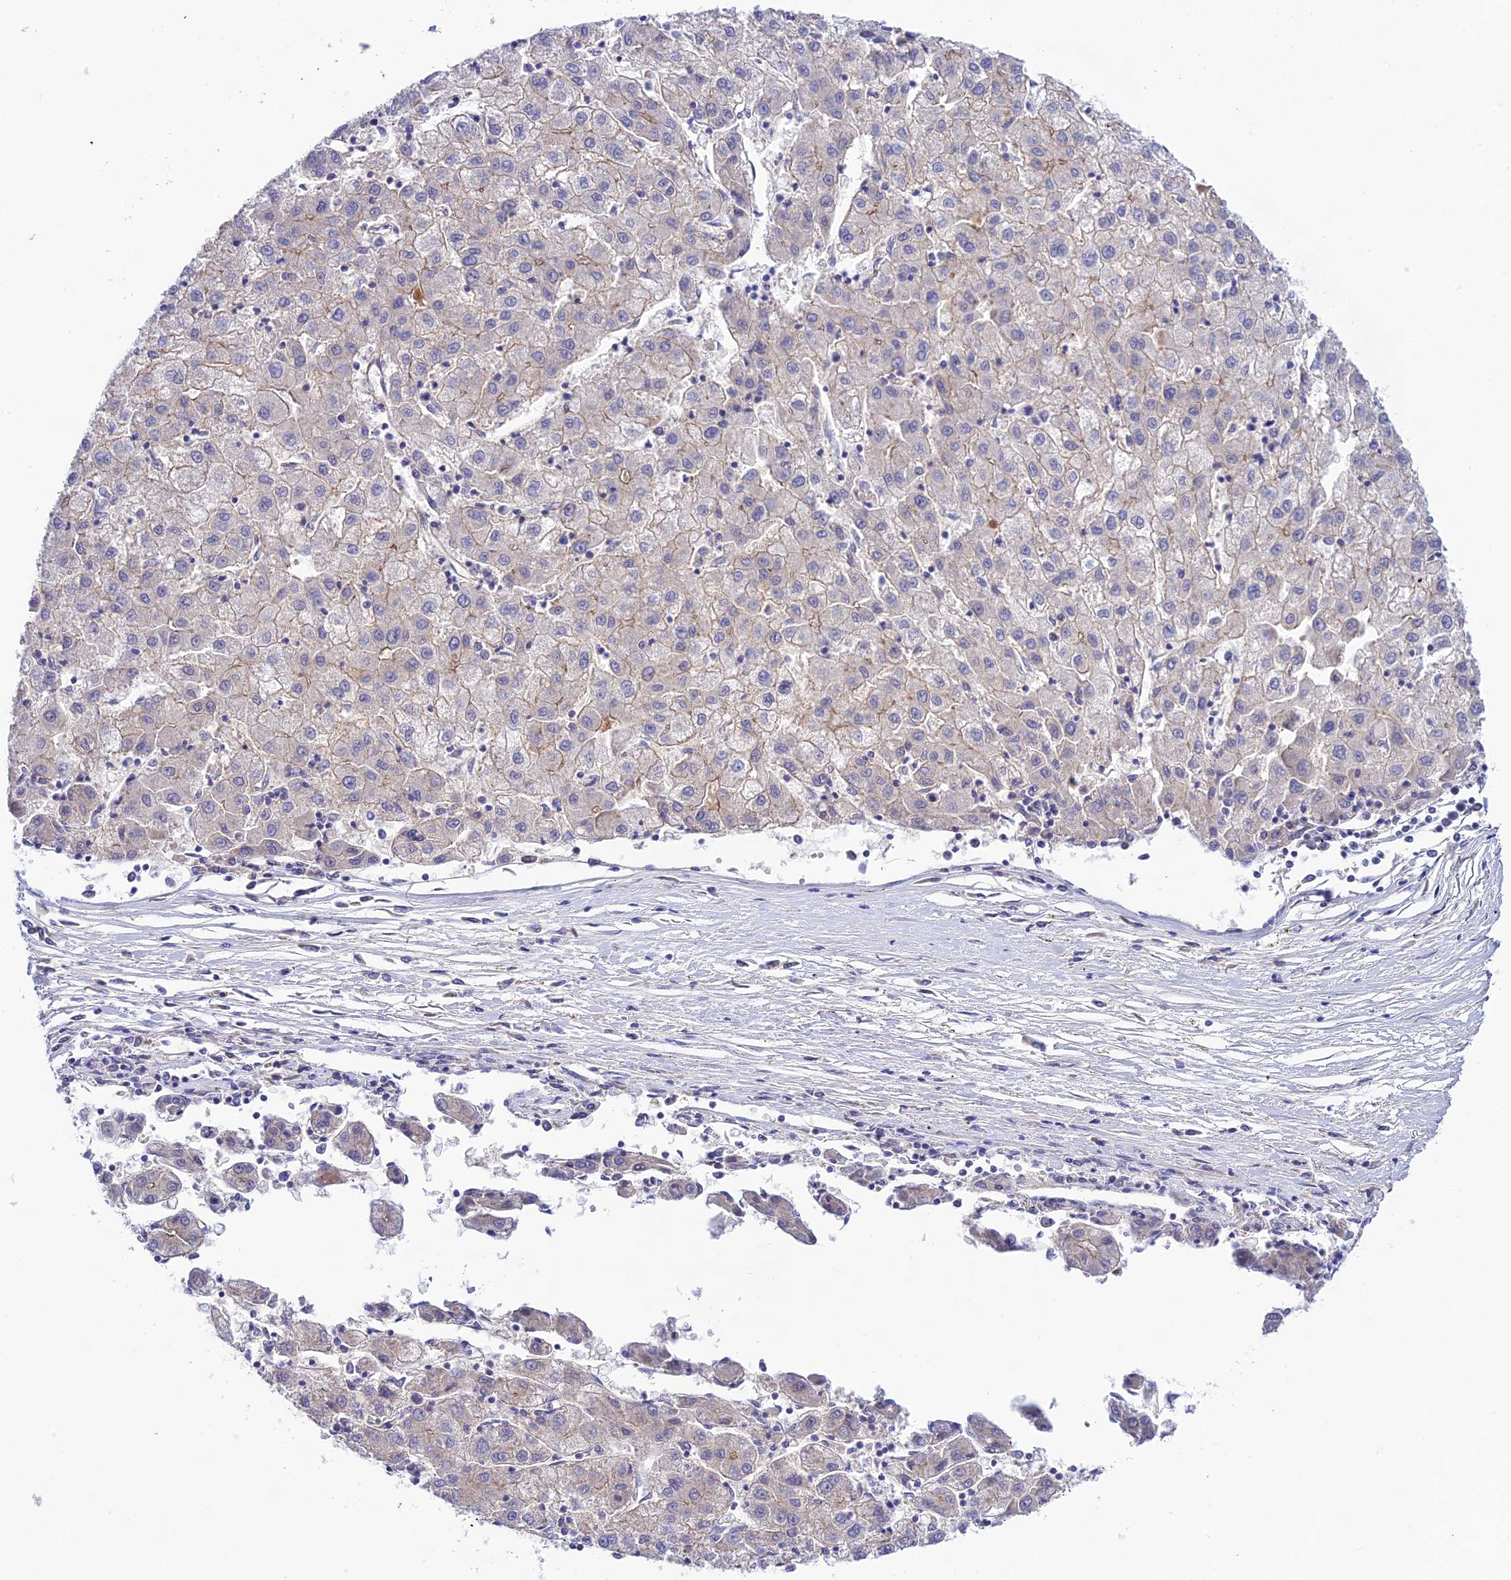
{"staining": {"intensity": "weak", "quantity": "<25%", "location": "cytoplasmic/membranous"}, "tissue": "liver cancer", "cell_type": "Tumor cells", "image_type": "cancer", "snomed": [{"axis": "morphology", "description": "Carcinoma, Hepatocellular, NOS"}, {"axis": "topography", "description": "Liver"}], "caption": "The immunohistochemistry photomicrograph has no significant staining in tumor cells of hepatocellular carcinoma (liver) tissue.", "gene": "CCDC157", "patient": {"sex": "male", "age": 72}}